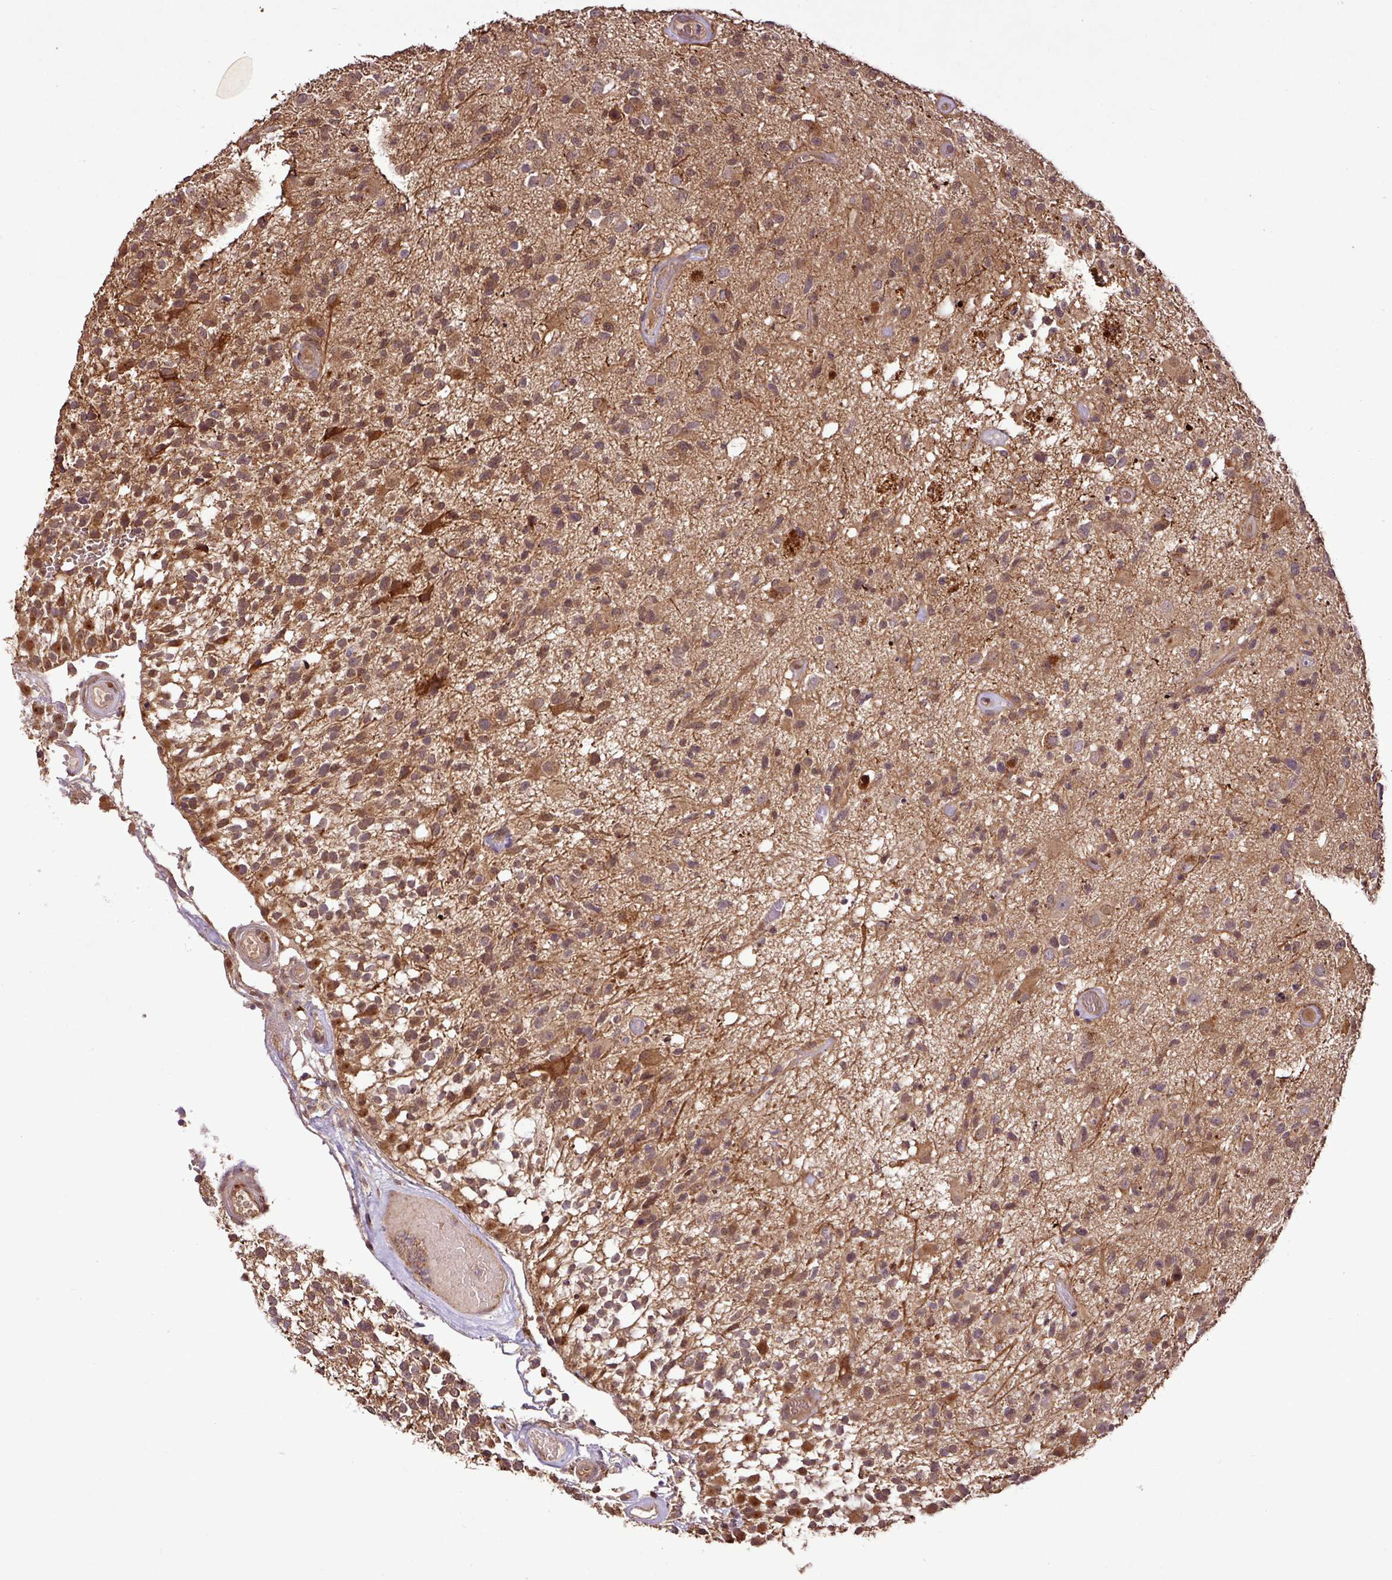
{"staining": {"intensity": "moderate", "quantity": ">75%", "location": "cytoplasmic/membranous,nuclear"}, "tissue": "glioma", "cell_type": "Tumor cells", "image_type": "cancer", "snomed": [{"axis": "morphology", "description": "Glioma, malignant, High grade"}, {"axis": "morphology", "description": "Glioblastoma, NOS"}, {"axis": "topography", "description": "Brain"}], "caption": "Glioma was stained to show a protein in brown. There is medium levels of moderate cytoplasmic/membranous and nuclear staining in approximately >75% of tumor cells.", "gene": "FAIM", "patient": {"sex": "male", "age": 60}}